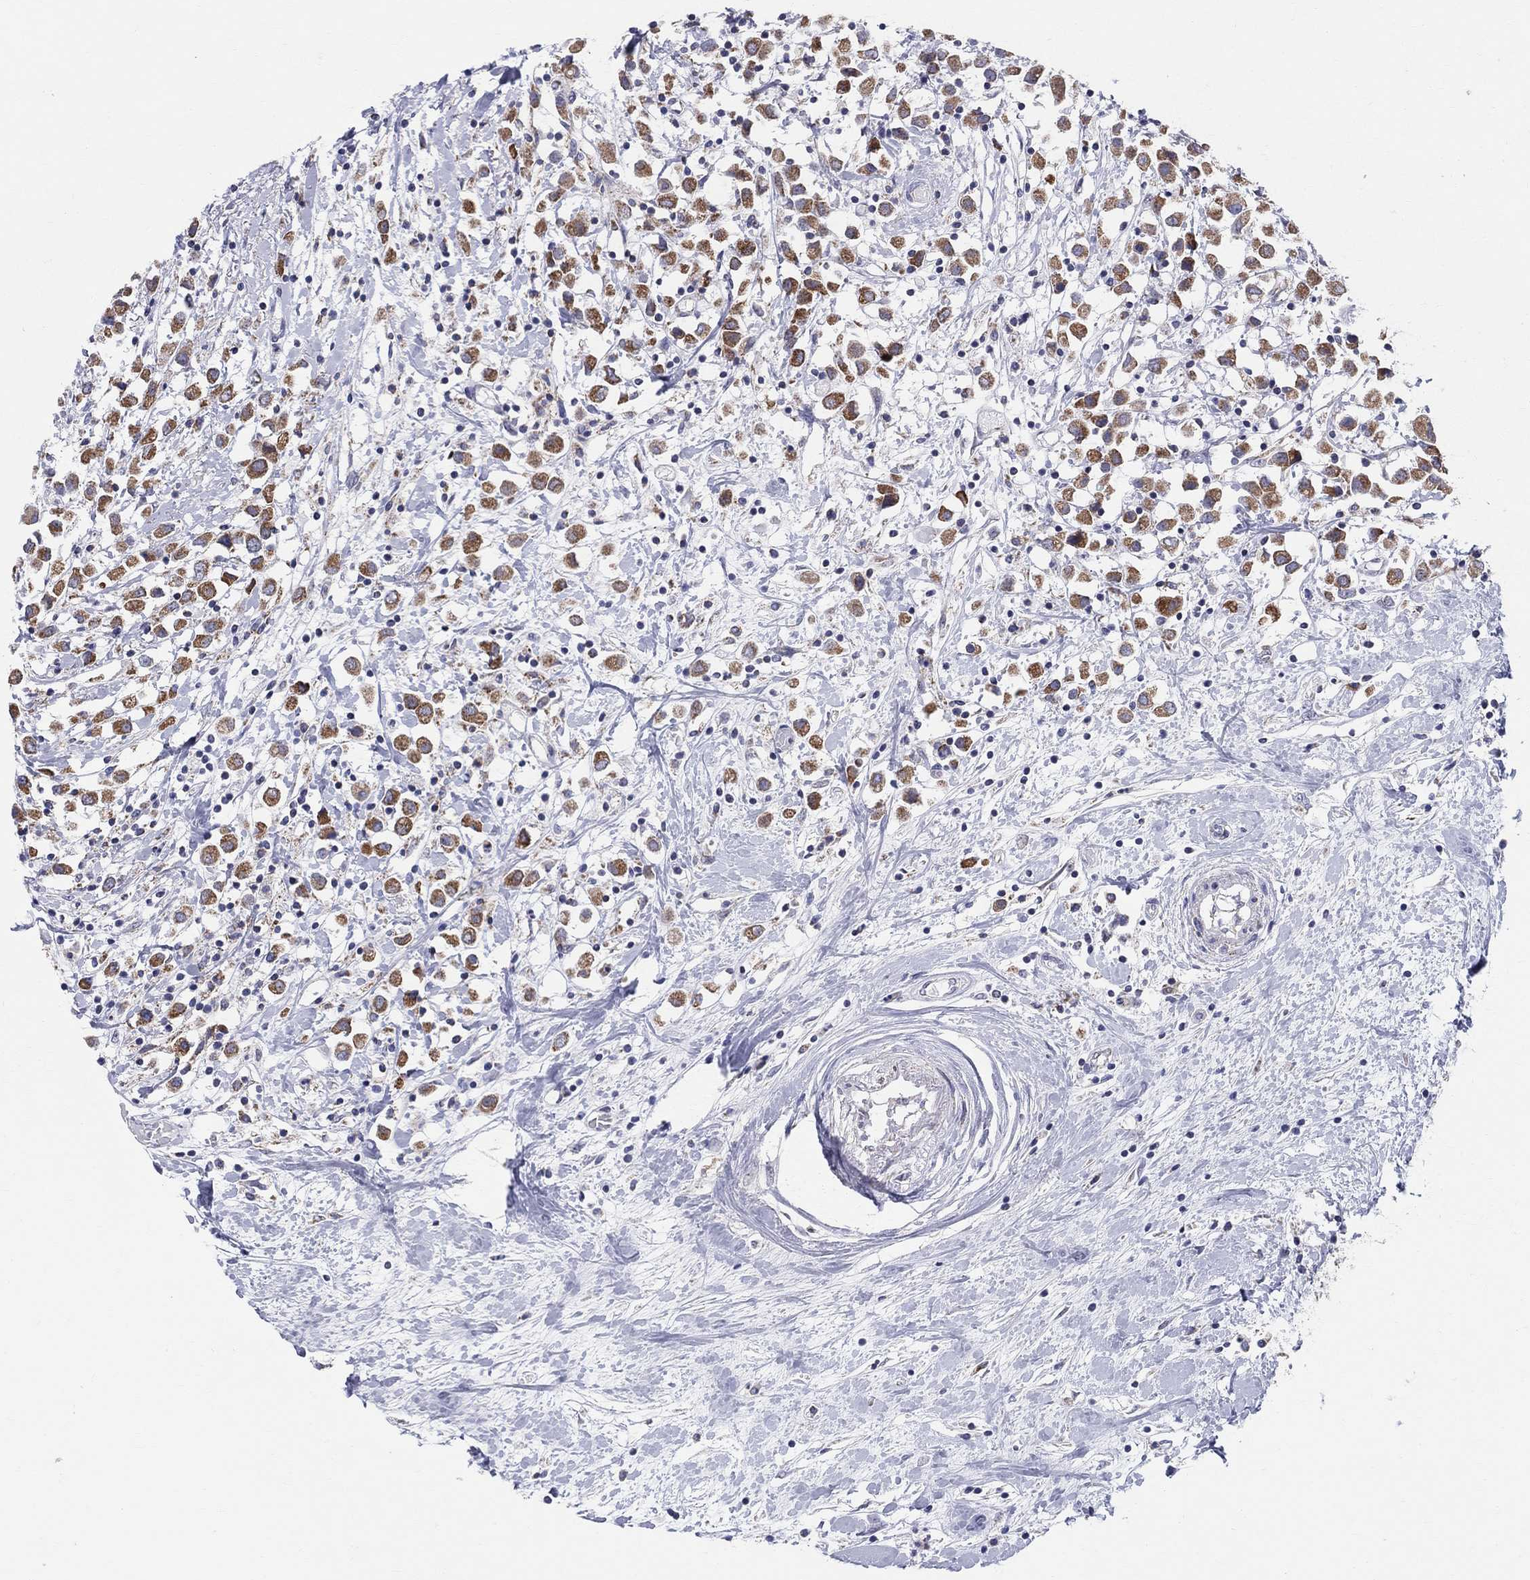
{"staining": {"intensity": "moderate", "quantity": ">75%", "location": "cytoplasmic/membranous"}, "tissue": "breast cancer", "cell_type": "Tumor cells", "image_type": "cancer", "snomed": [{"axis": "morphology", "description": "Duct carcinoma"}, {"axis": "topography", "description": "Breast"}], "caption": "Breast cancer was stained to show a protein in brown. There is medium levels of moderate cytoplasmic/membranous staining in about >75% of tumor cells.", "gene": "KISS1R", "patient": {"sex": "female", "age": 61}}